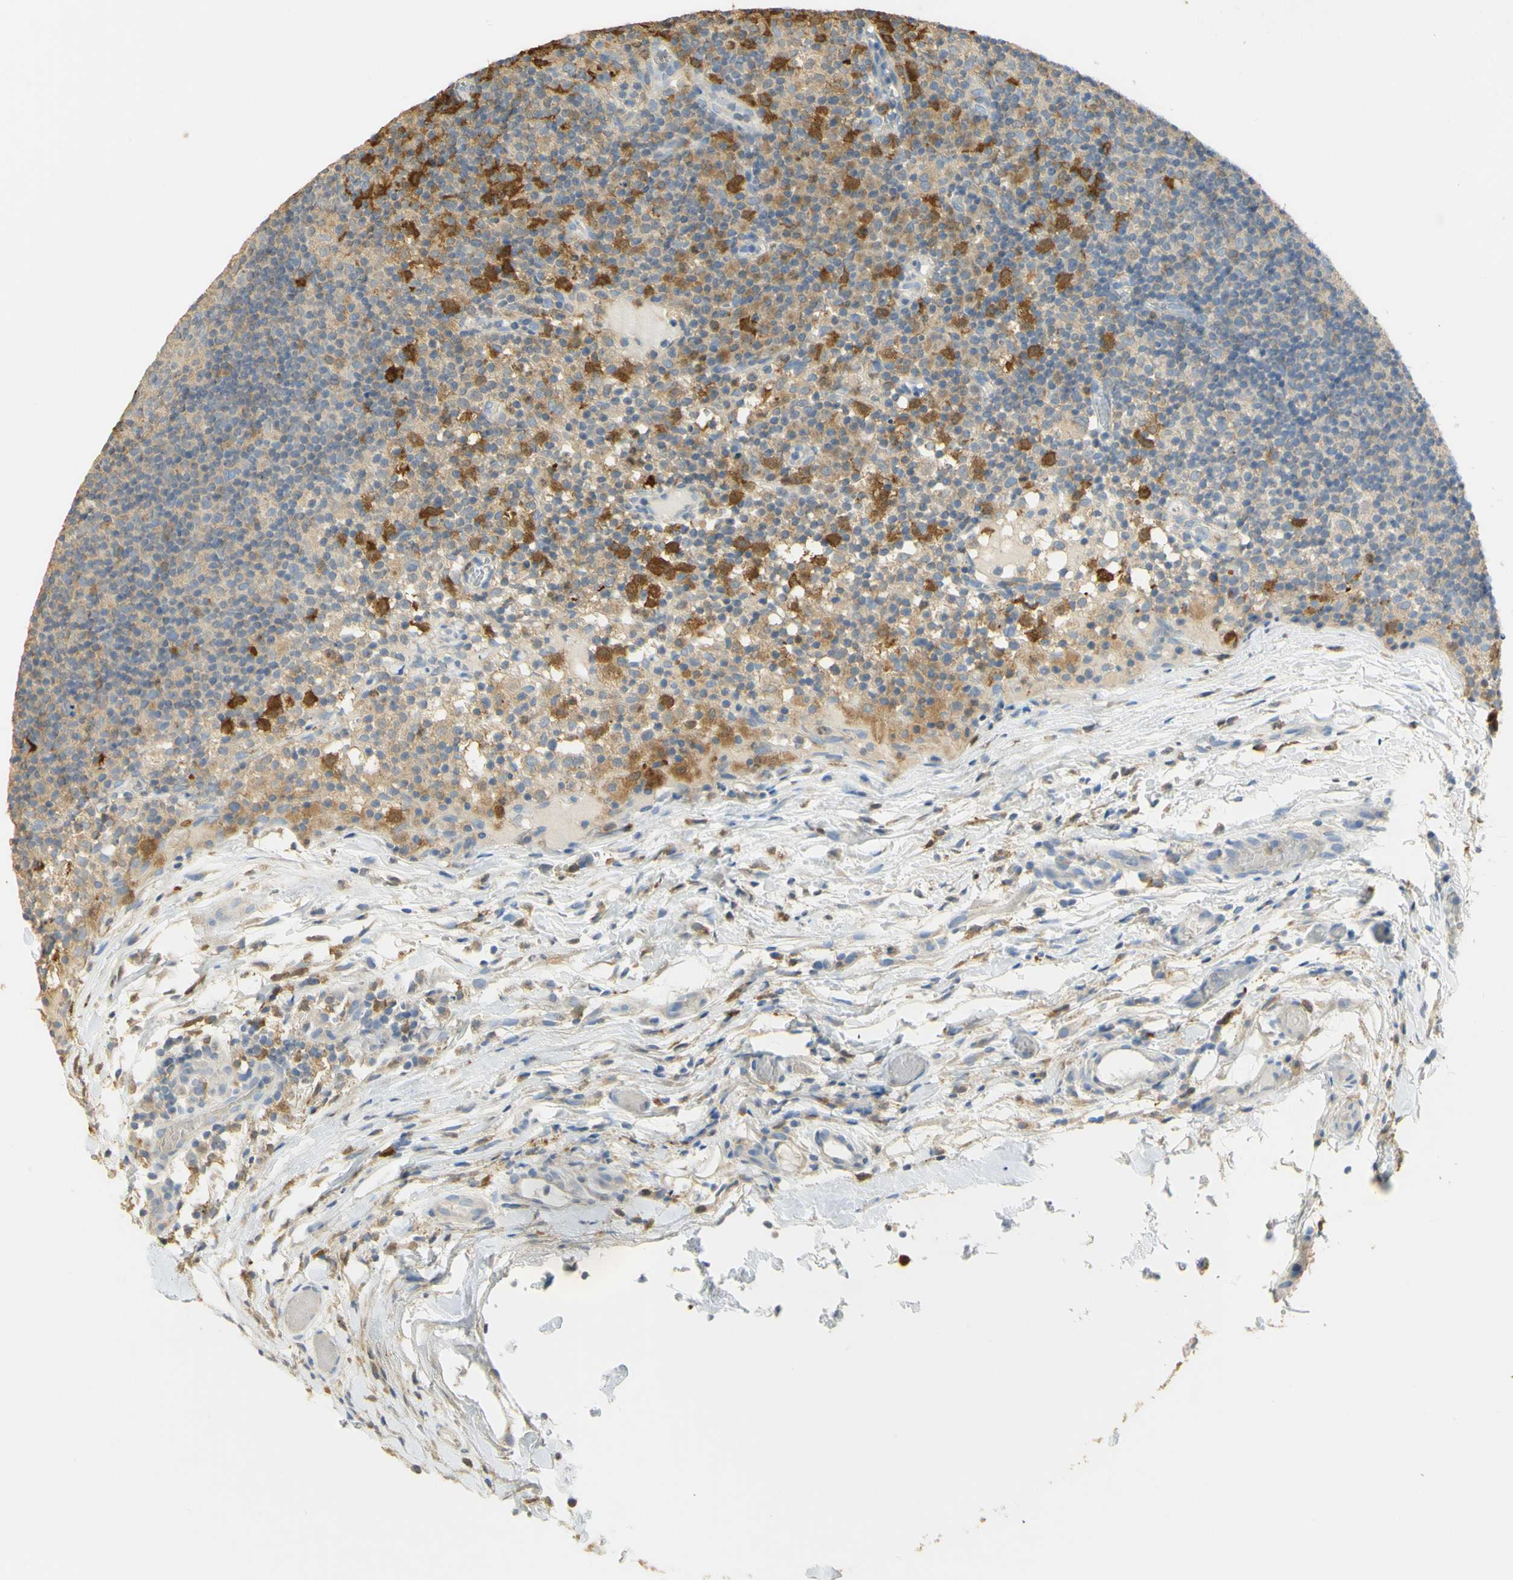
{"staining": {"intensity": "weak", "quantity": "25%-75%", "location": "cytoplasmic/membranous"}, "tissue": "lymph node", "cell_type": "Germinal center cells", "image_type": "normal", "snomed": [{"axis": "morphology", "description": "Normal tissue, NOS"}, {"axis": "morphology", "description": "Inflammation, NOS"}, {"axis": "topography", "description": "Lymph node"}], "caption": "Immunohistochemistry (IHC) of benign human lymph node shows low levels of weak cytoplasmic/membranous expression in approximately 25%-75% of germinal center cells.", "gene": "PAK1", "patient": {"sex": "male", "age": 55}}